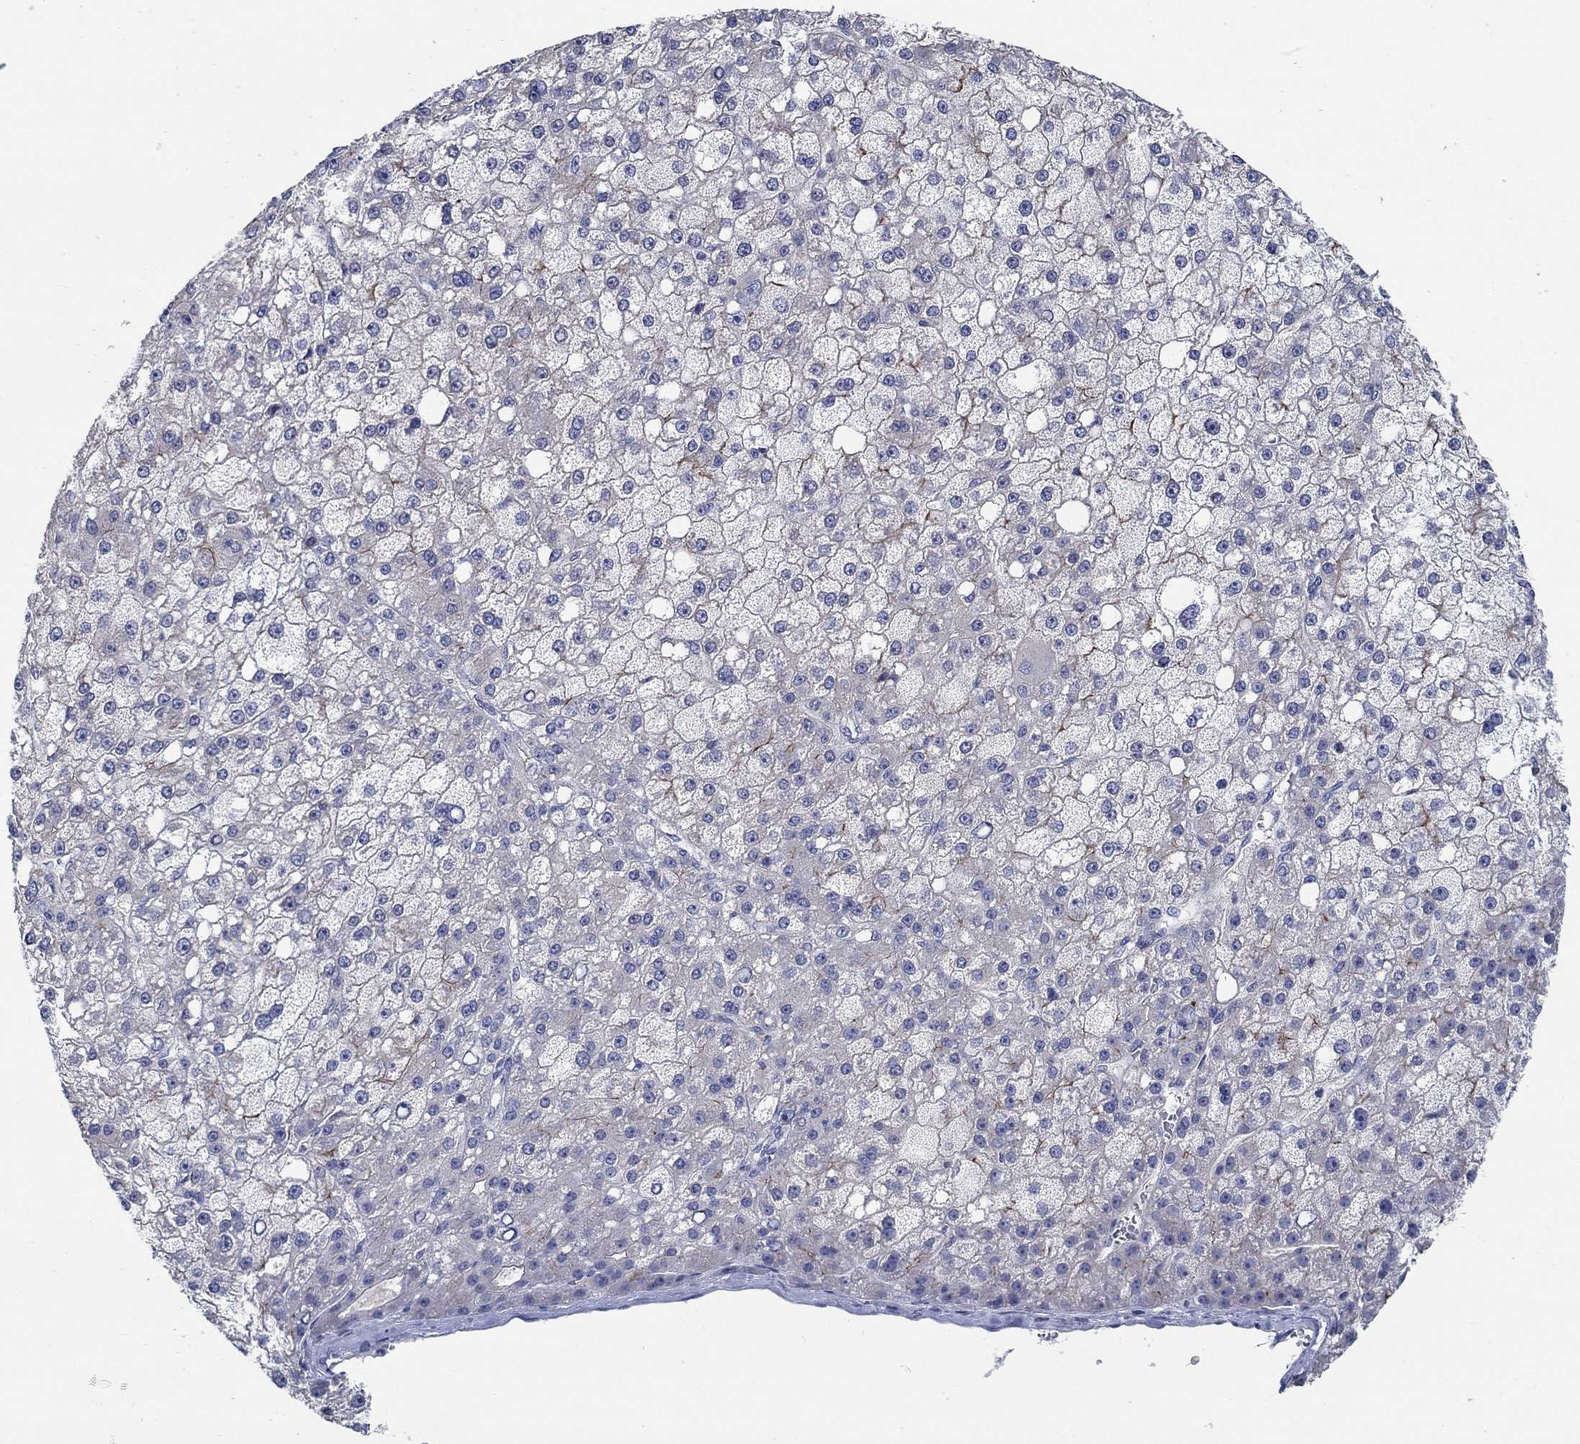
{"staining": {"intensity": "moderate", "quantity": "<25%", "location": "cytoplasmic/membranous"}, "tissue": "liver cancer", "cell_type": "Tumor cells", "image_type": "cancer", "snomed": [{"axis": "morphology", "description": "Carcinoma, Hepatocellular, NOS"}, {"axis": "topography", "description": "Liver"}], "caption": "An IHC photomicrograph of neoplastic tissue is shown. Protein staining in brown labels moderate cytoplasmic/membranous positivity in hepatocellular carcinoma (liver) within tumor cells.", "gene": "SMIM18", "patient": {"sex": "male", "age": 67}}